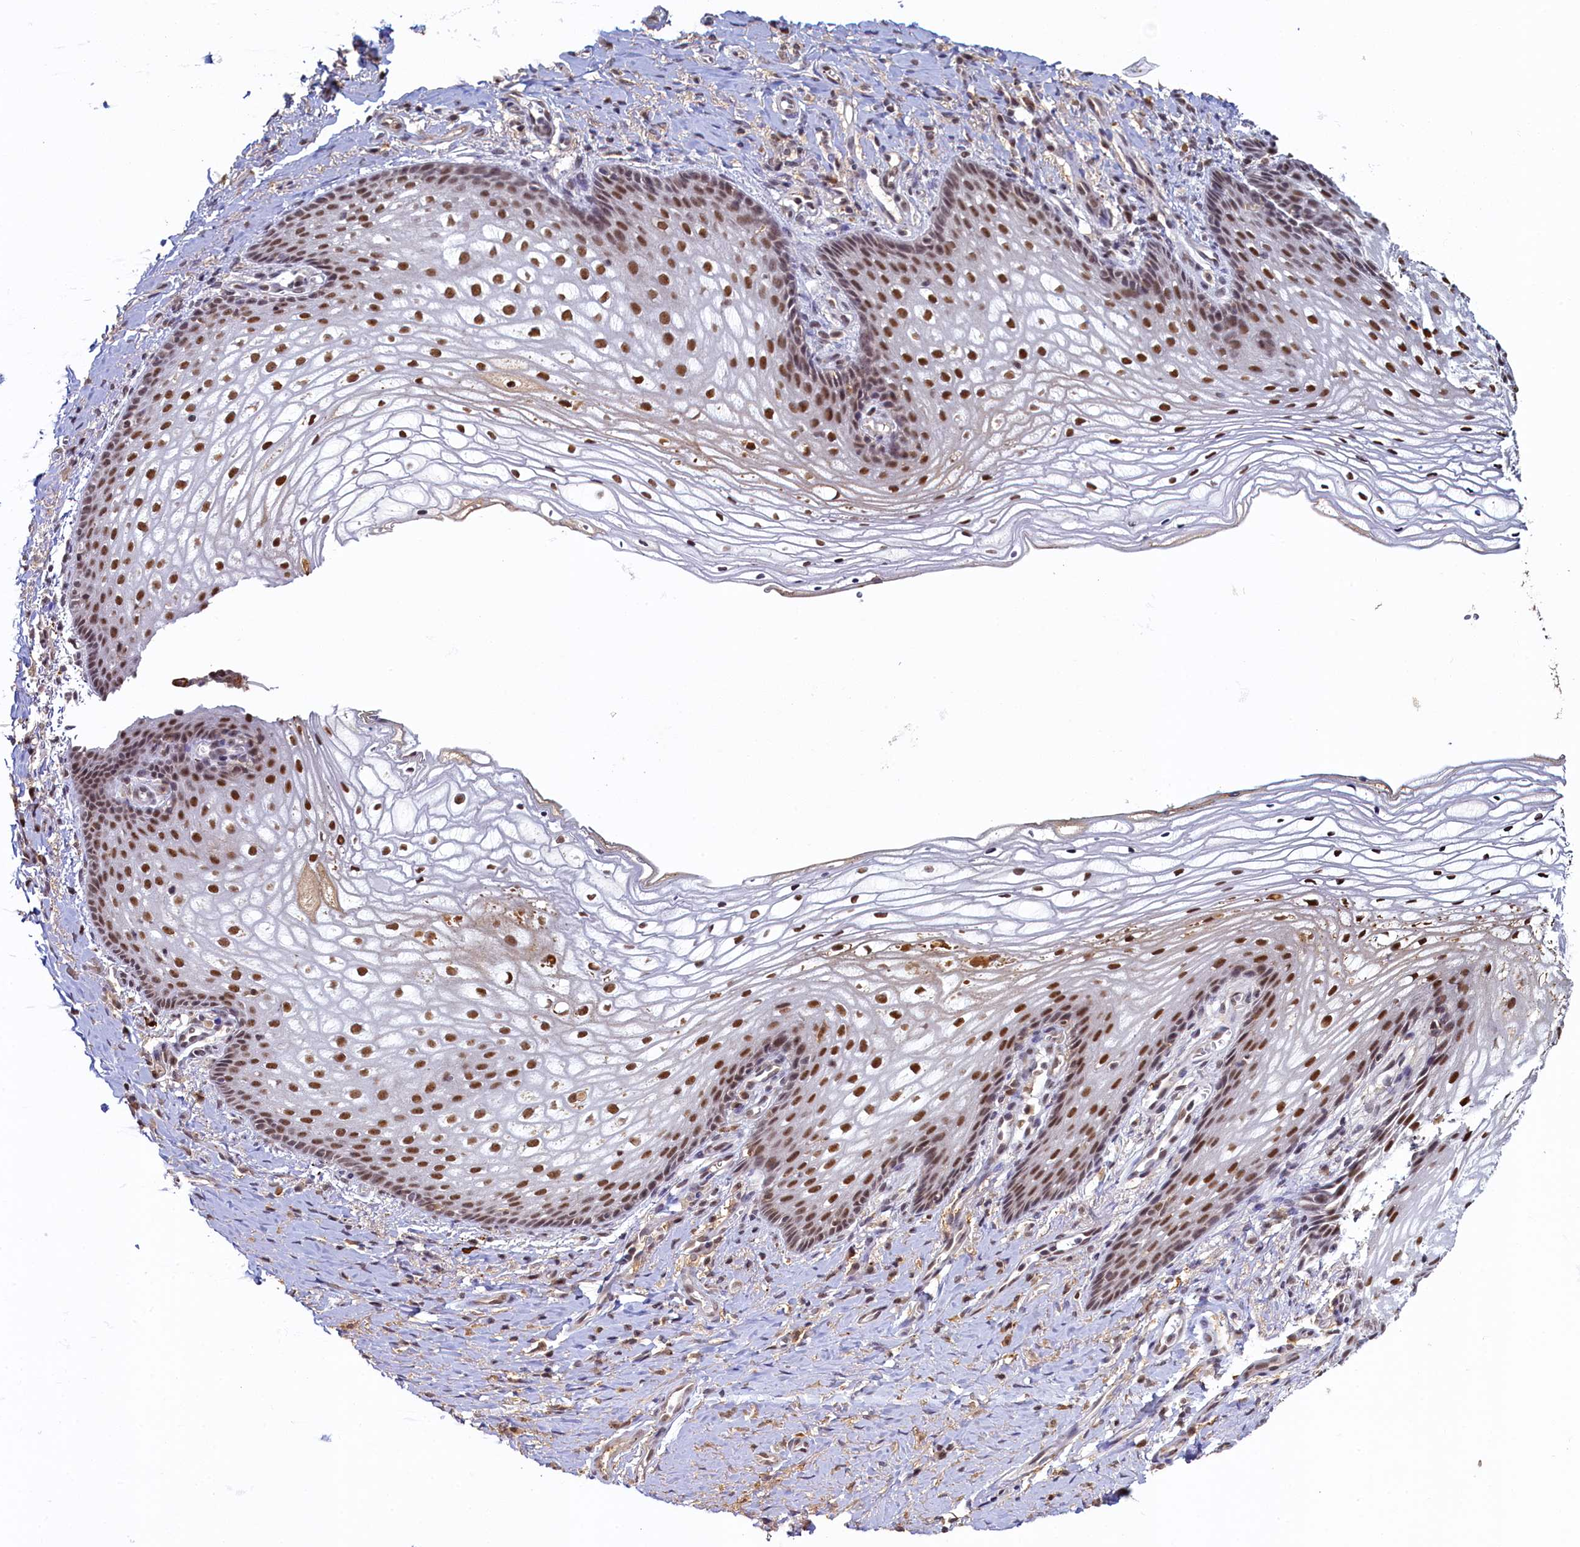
{"staining": {"intensity": "moderate", "quantity": ">75%", "location": "nuclear"}, "tissue": "vagina", "cell_type": "Squamous epithelial cells", "image_type": "normal", "snomed": [{"axis": "morphology", "description": "Normal tissue, NOS"}, {"axis": "topography", "description": "Vagina"}], "caption": "An immunohistochemistry (IHC) photomicrograph of normal tissue is shown. Protein staining in brown highlights moderate nuclear positivity in vagina within squamous epithelial cells.", "gene": "INTS14", "patient": {"sex": "female", "age": 60}}